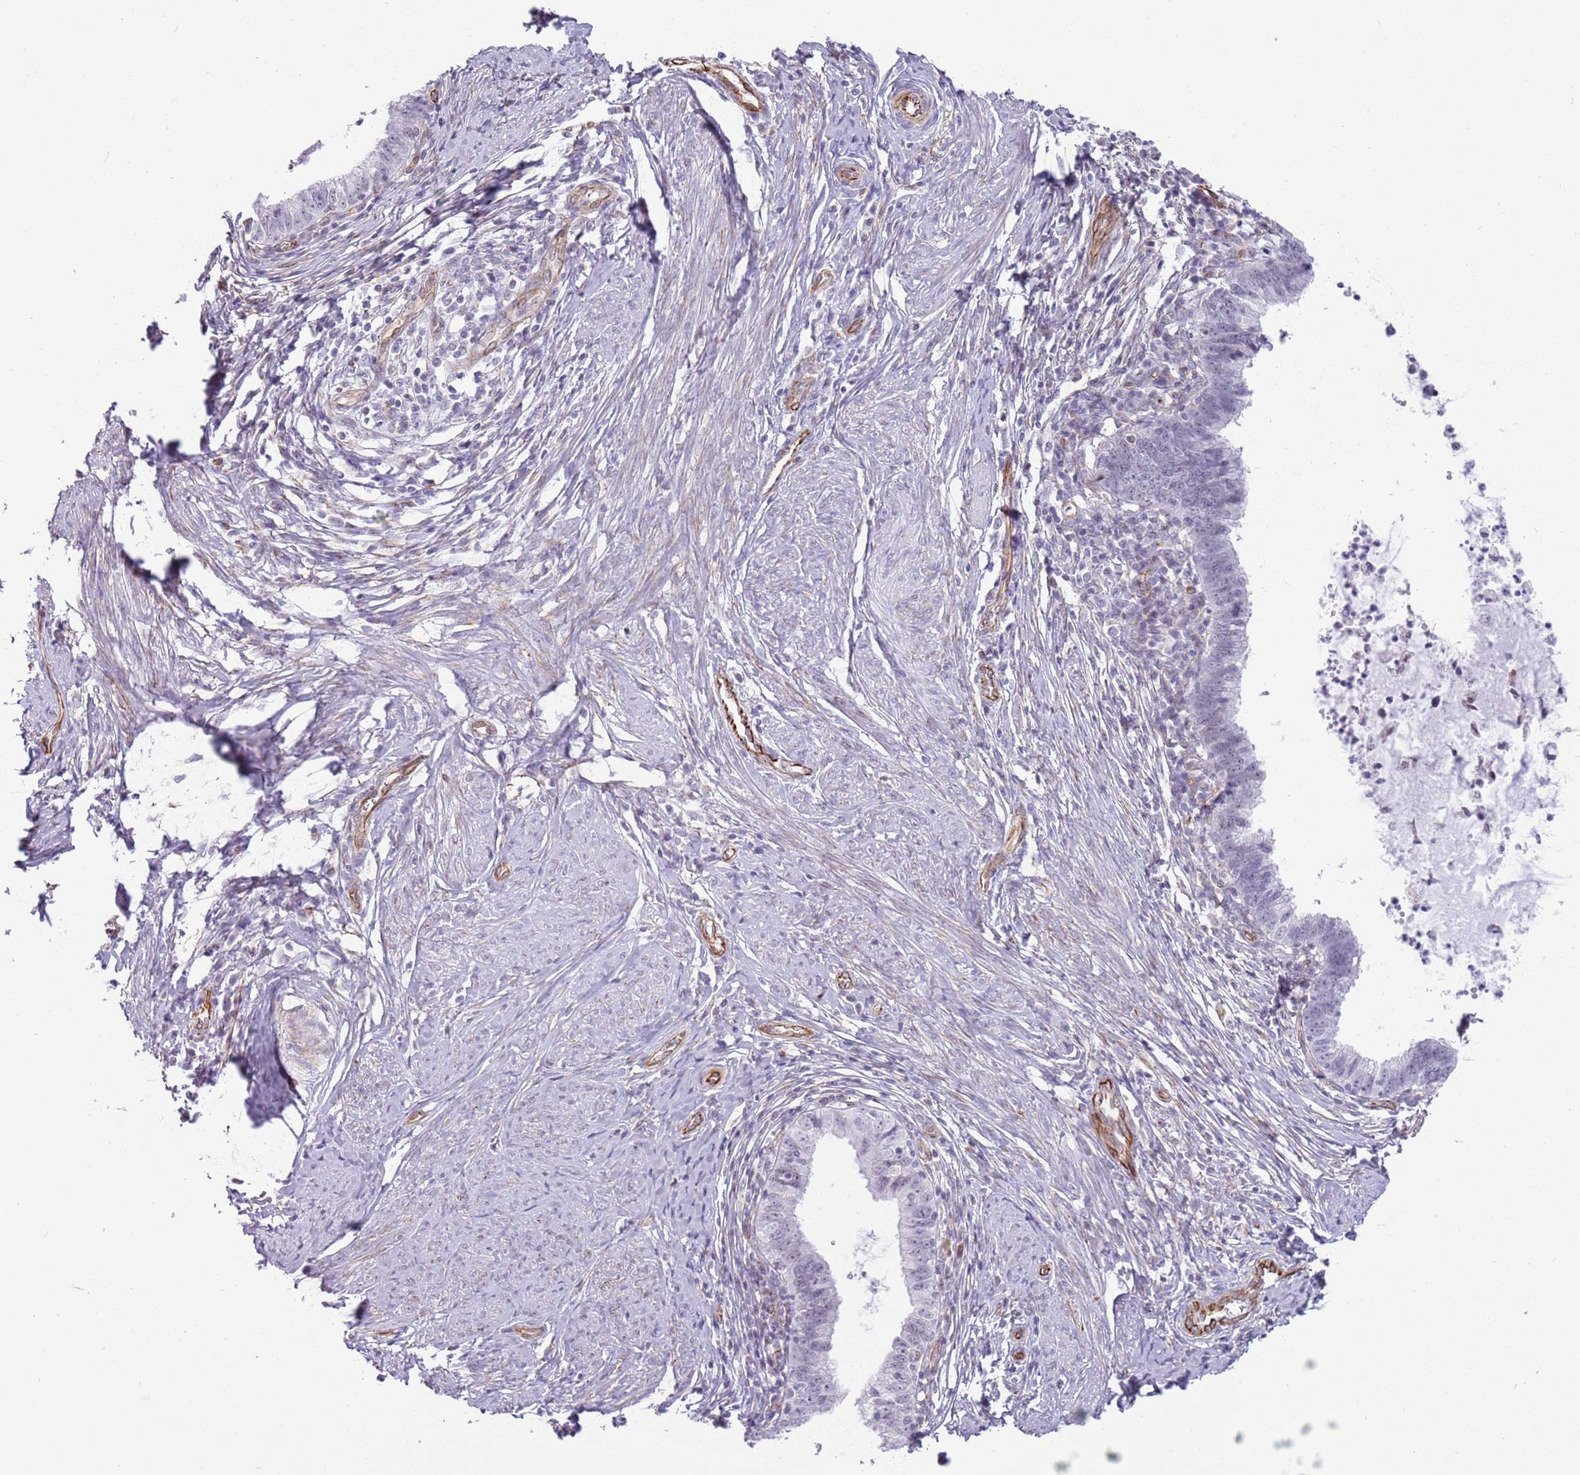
{"staining": {"intensity": "weak", "quantity": "<25%", "location": "nuclear"}, "tissue": "cervical cancer", "cell_type": "Tumor cells", "image_type": "cancer", "snomed": [{"axis": "morphology", "description": "Adenocarcinoma, NOS"}, {"axis": "topography", "description": "Cervix"}], "caption": "Tumor cells show no significant staining in adenocarcinoma (cervical).", "gene": "NBPF3", "patient": {"sex": "female", "age": 36}}